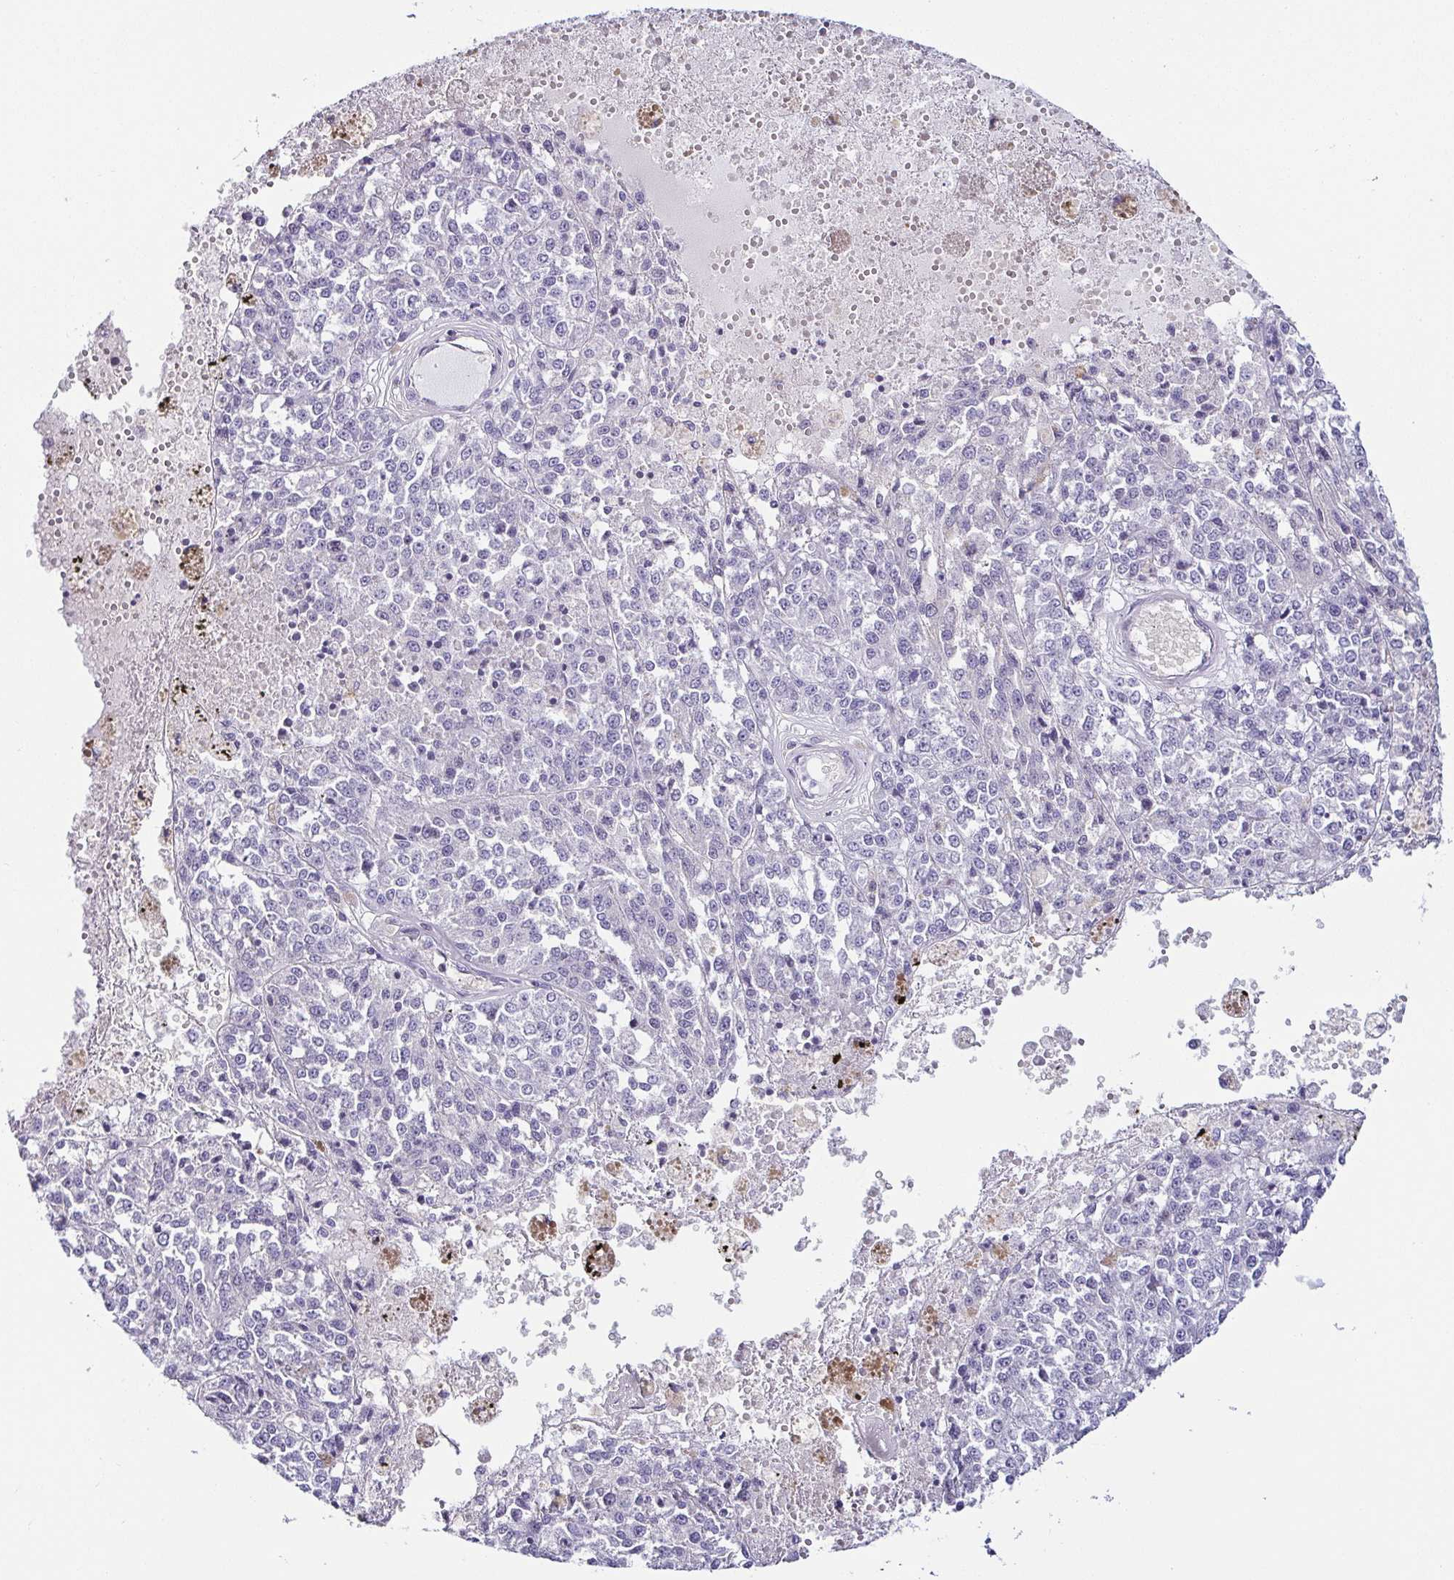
{"staining": {"intensity": "negative", "quantity": "none", "location": "none"}, "tissue": "melanoma", "cell_type": "Tumor cells", "image_type": "cancer", "snomed": [{"axis": "morphology", "description": "Malignant melanoma, Metastatic site"}, {"axis": "topography", "description": "Lymph node"}], "caption": "IHC histopathology image of neoplastic tissue: human melanoma stained with DAB exhibits no significant protein expression in tumor cells.", "gene": "FAM162B", "patient": {"sex": "female", "age": 64}}